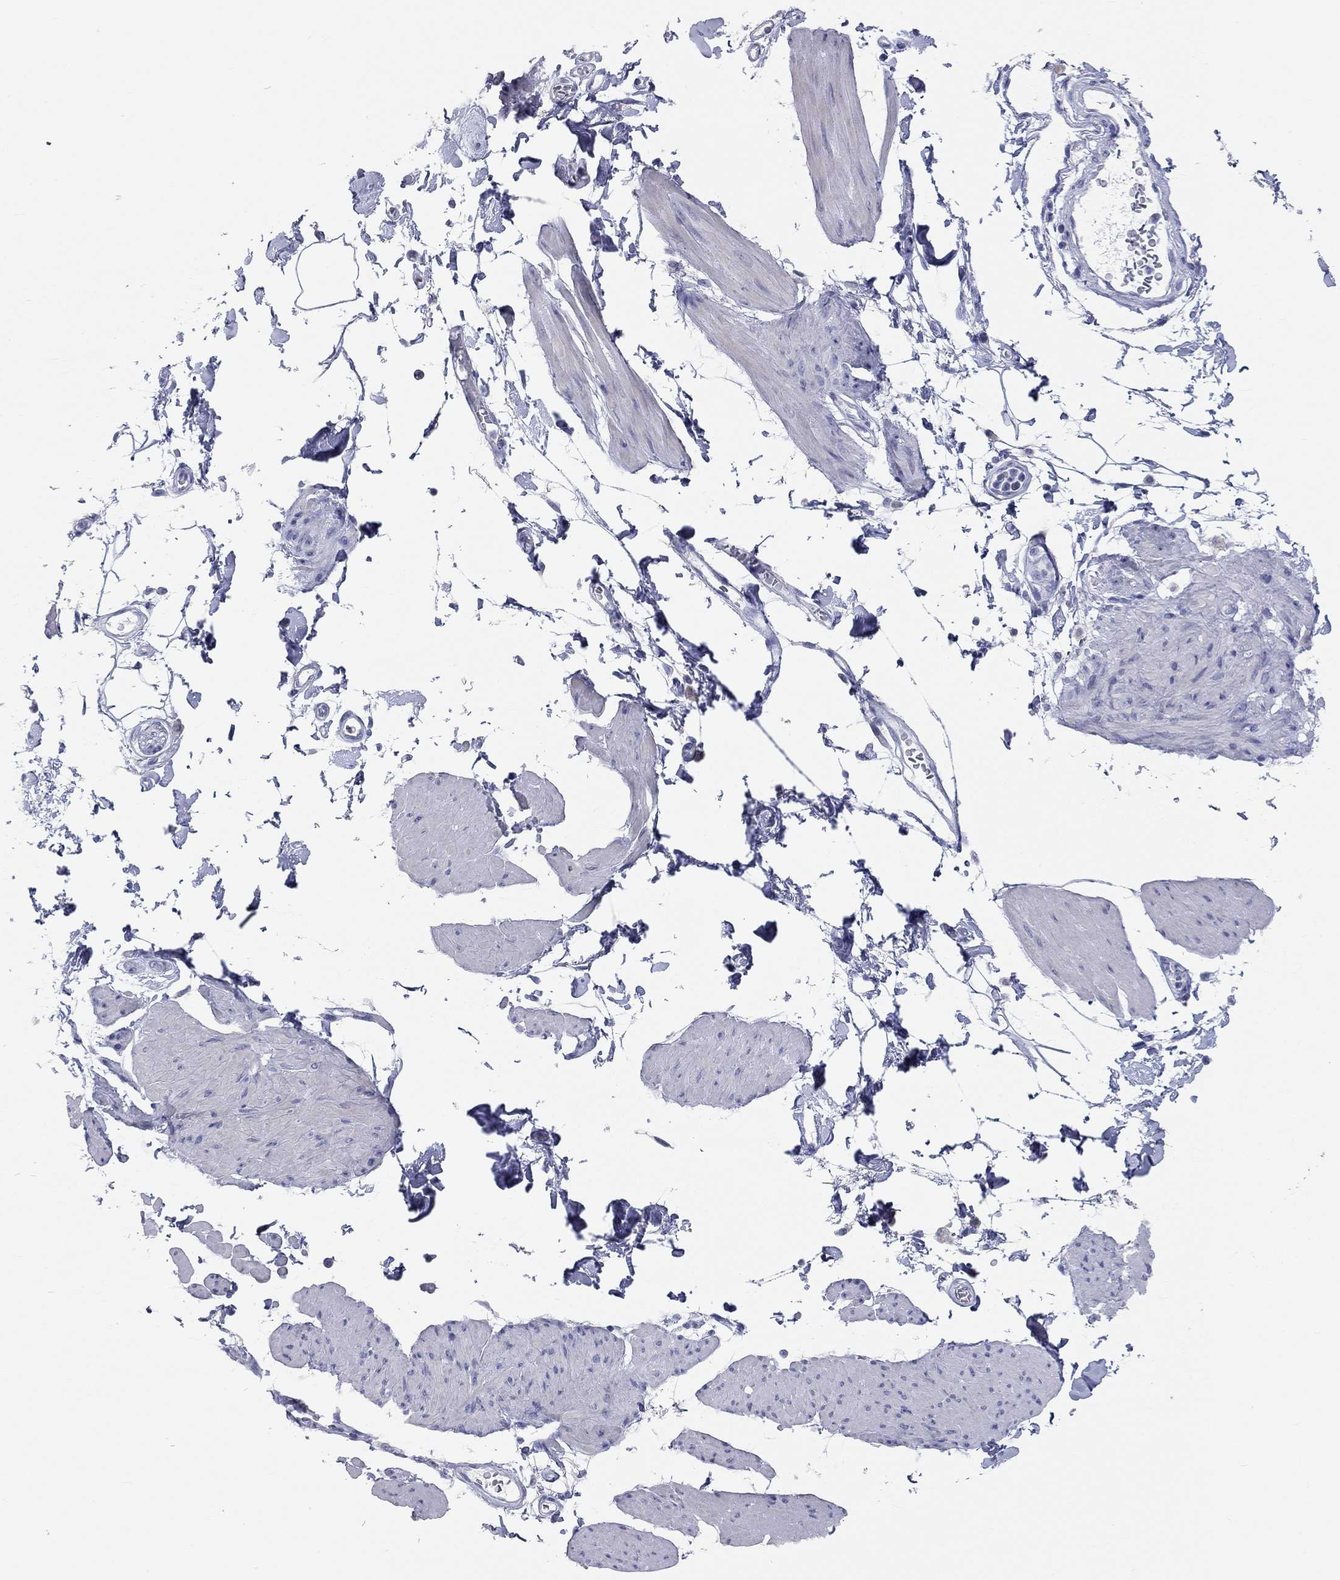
{"staining": {"intensity": "negative", "quantity": "none", "location": "none"}, "tissue": "smooth muscle", "cell_type": "Smooth muscle cells", "image_type": "normal", "snomed": [{"axis": "morphology", "description": "Normal tissue, NOS"}, {"axis": "topography", "description": "Adipose tissue"}, {"axis": "topography", "description": "Smooth muscle"}, {"axis": "topography", "description": "Peripheral nerve tissue"}], "caption": "Smooth muscle cells are negative for protein expression in unremarkable human smooth muscle.", "gene": "AK8", "patient": {"sex": "male", "age": 83}}